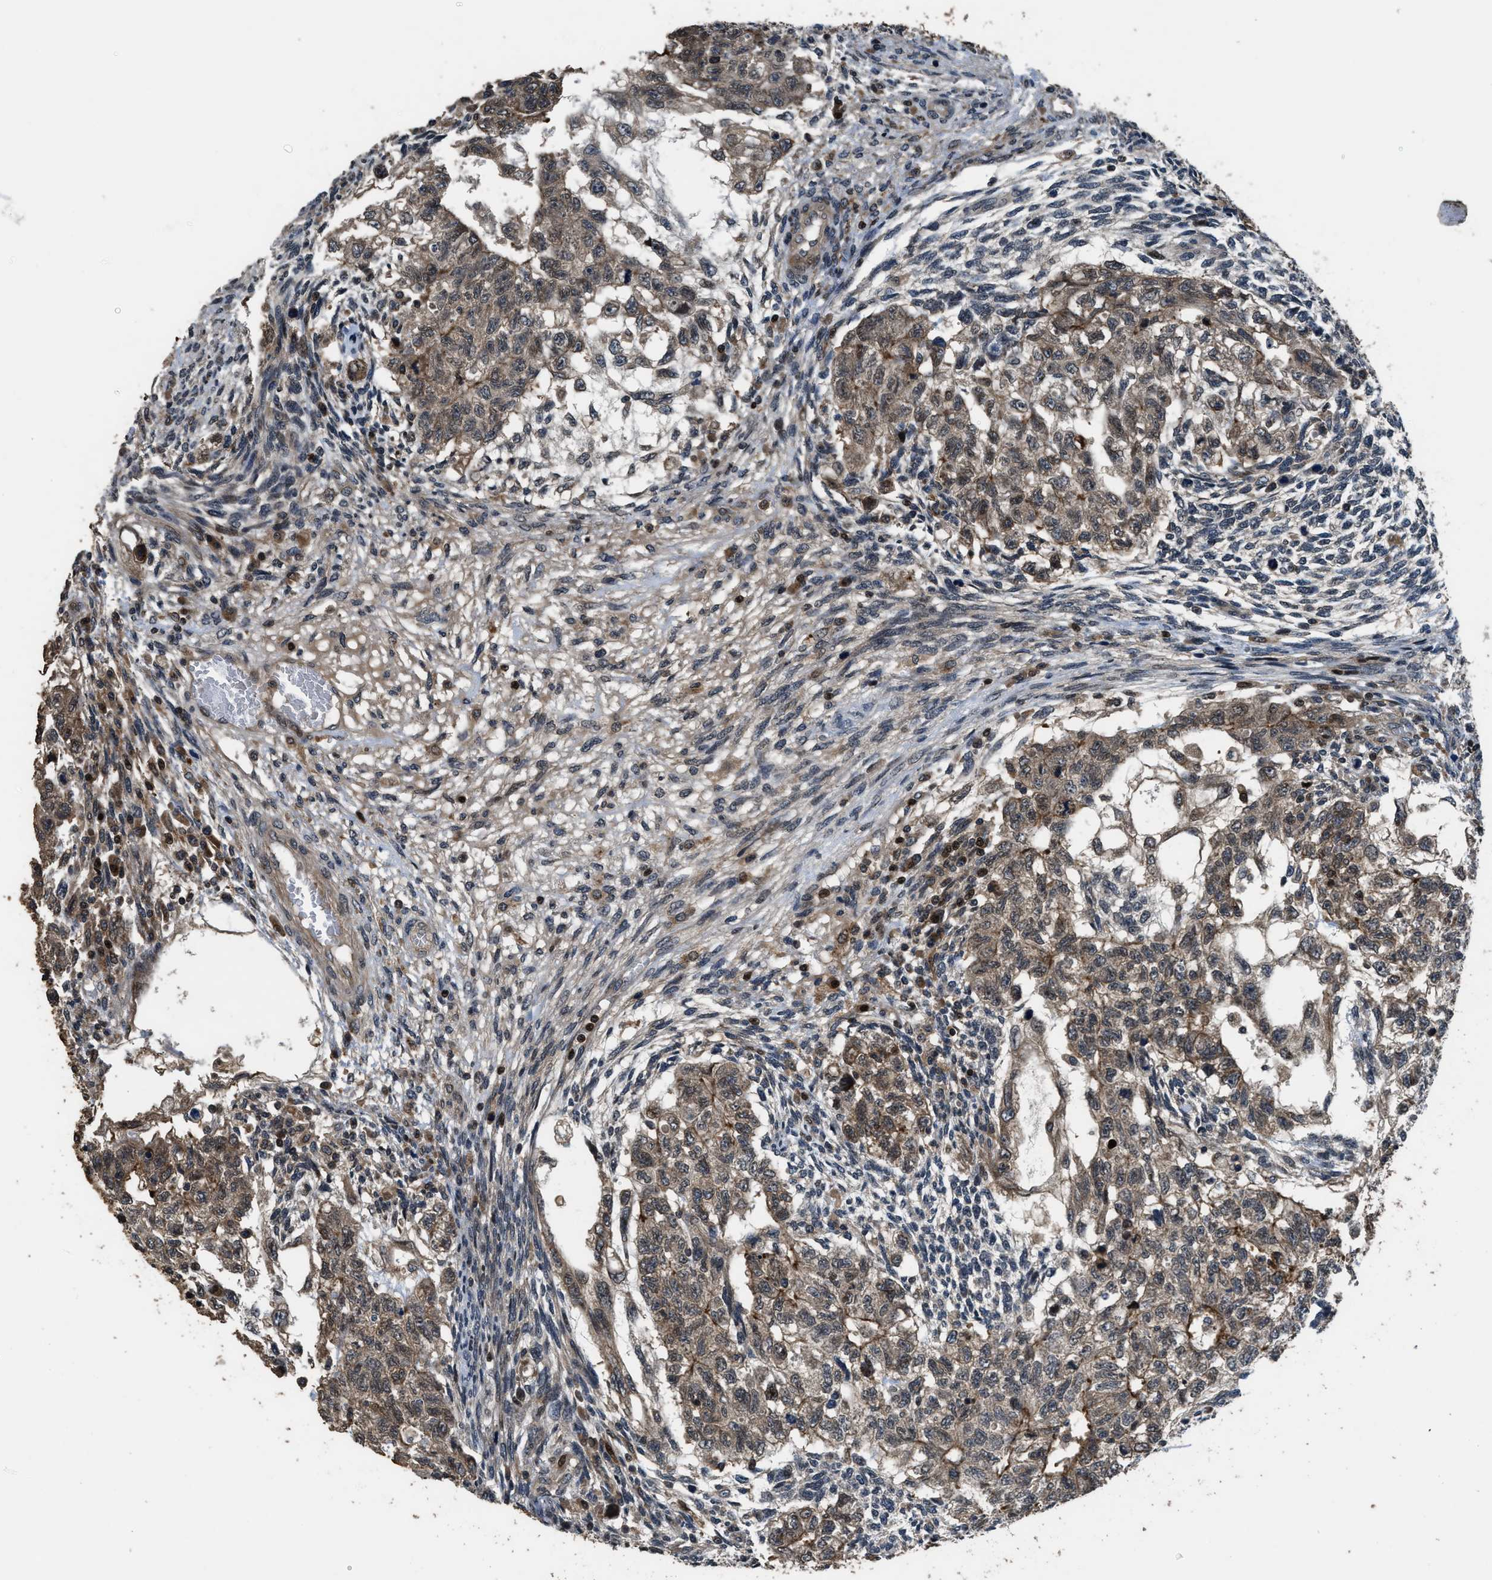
{"staining": {"intensity": "weak", "quantity": ">75%", "location": "cytoplasmic/membranous"}, "tissue": "testis cancer", "cell_type": "Tumor cells", "image_type": "cancer", "snomed": [{"axis": "morphology", "description": "Normal tissue, NOS"}, {"axis": "morphology", "description": "Carcinoma, Embryonal, NOS"}, {"axis": "topography", "description": "Testis"}], "caption": "IHC of testis embryonal carcinoma shows low levels of weak cytoplasmic/membranous expression in approximately >75% of tumor cells.", "gene": "CTBS", "patient": {"sex": "male", "age": 36}}